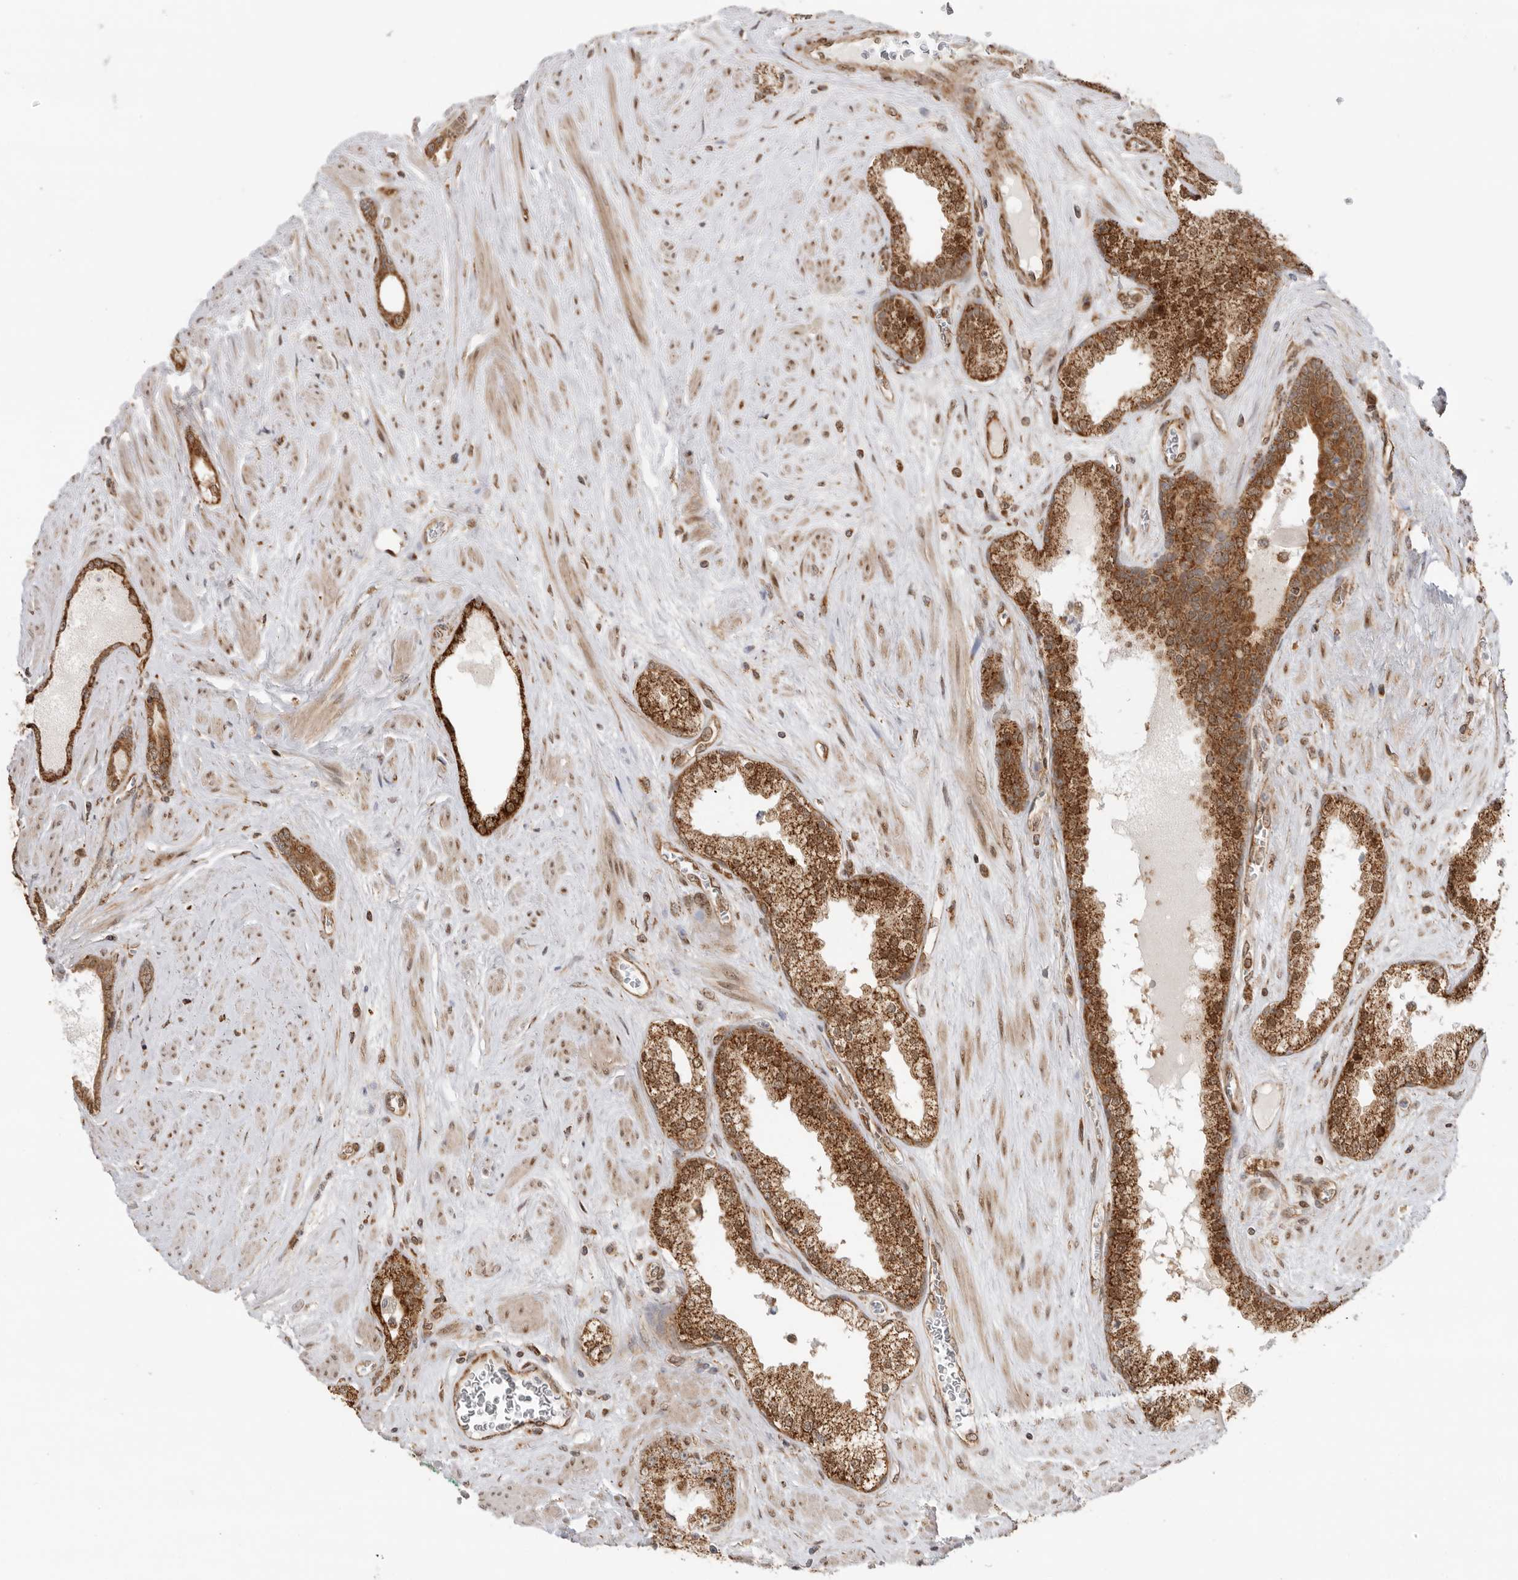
{"staining": {"intensity": "strong", "quantity": ">75%", "location": "cytoplasmic/membranous,nuclear"}, "tissue": "prostate cancer", "cell_type": "Tumor cells", "image_type": "cancer", "snomed": [{"axis": "morphology", "description": "Adenocarcinoma, Low grade"}, {"axis": "topography", "description": "Prostate"}], "caption": "Human adenocarcinoma (low-grade) (prostate) stained for a protein (brown) reveals strong cytoplasmic/membranous and nuclear positive staining in about >75% of tumor cells.", "gene": "DCAF8", "patient": {"sex": "male", "age": 62}}